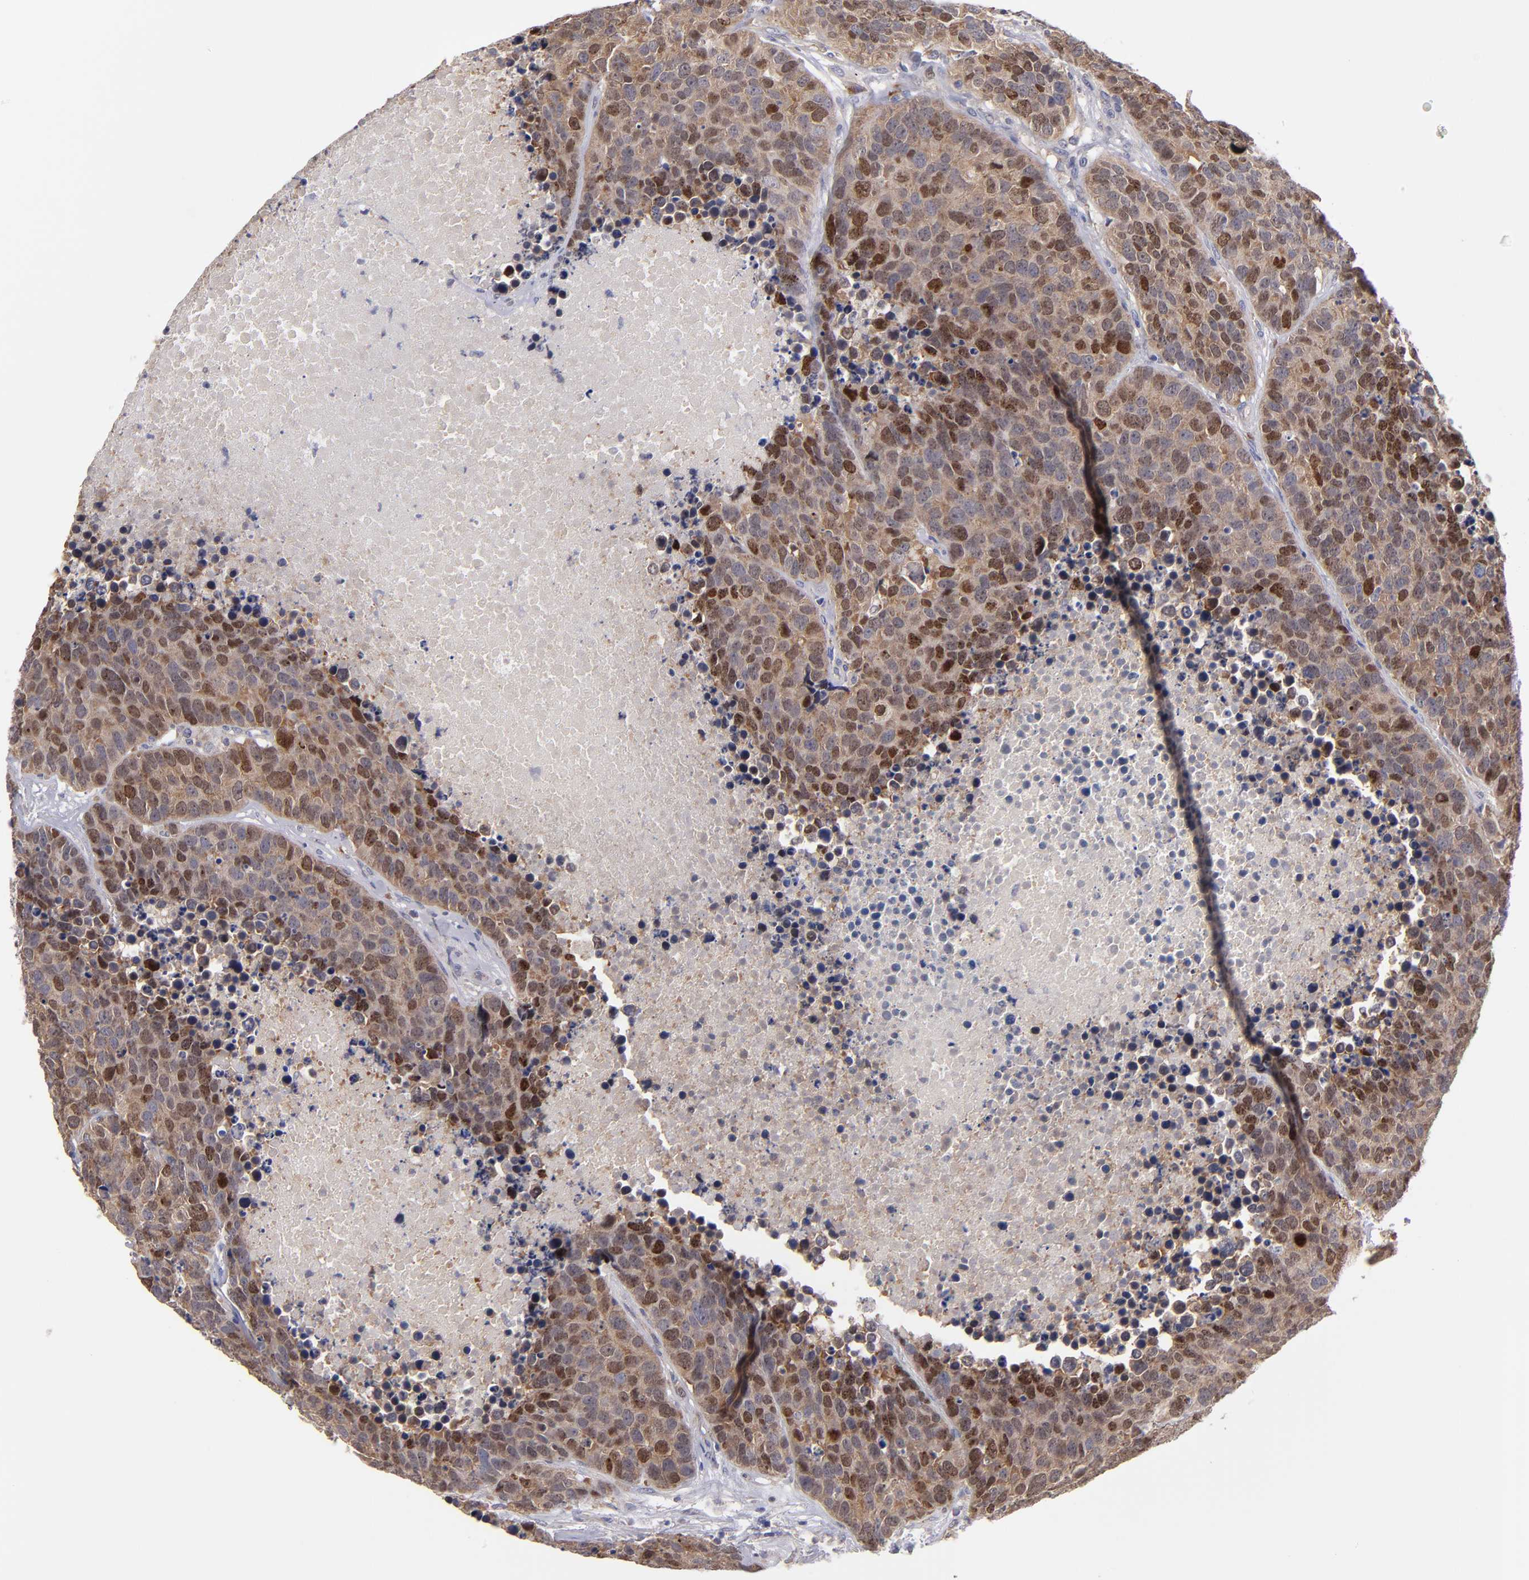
{"staining": {"intensity": "moderate", "quantity": ">75%", "location": "cytoplasmic/membranous"}, "tissue": "carcinoid", "cell_type": "Tumor cells", "image_type": "cancer", "snomed": [{"axis": "morphology", "description": "Carcinoid, malignant, NOS"}, {"axis": "topography", "description": "Lung"}], "caption": "About >75% of tumor cells in human carcinoid (malignant) show moderate cytoplasmic/membranous protein staining as visualized by brown immunohistochemical staining.", "gene": "EIF3L", "patient": {"sex": "male", "age": 60}}